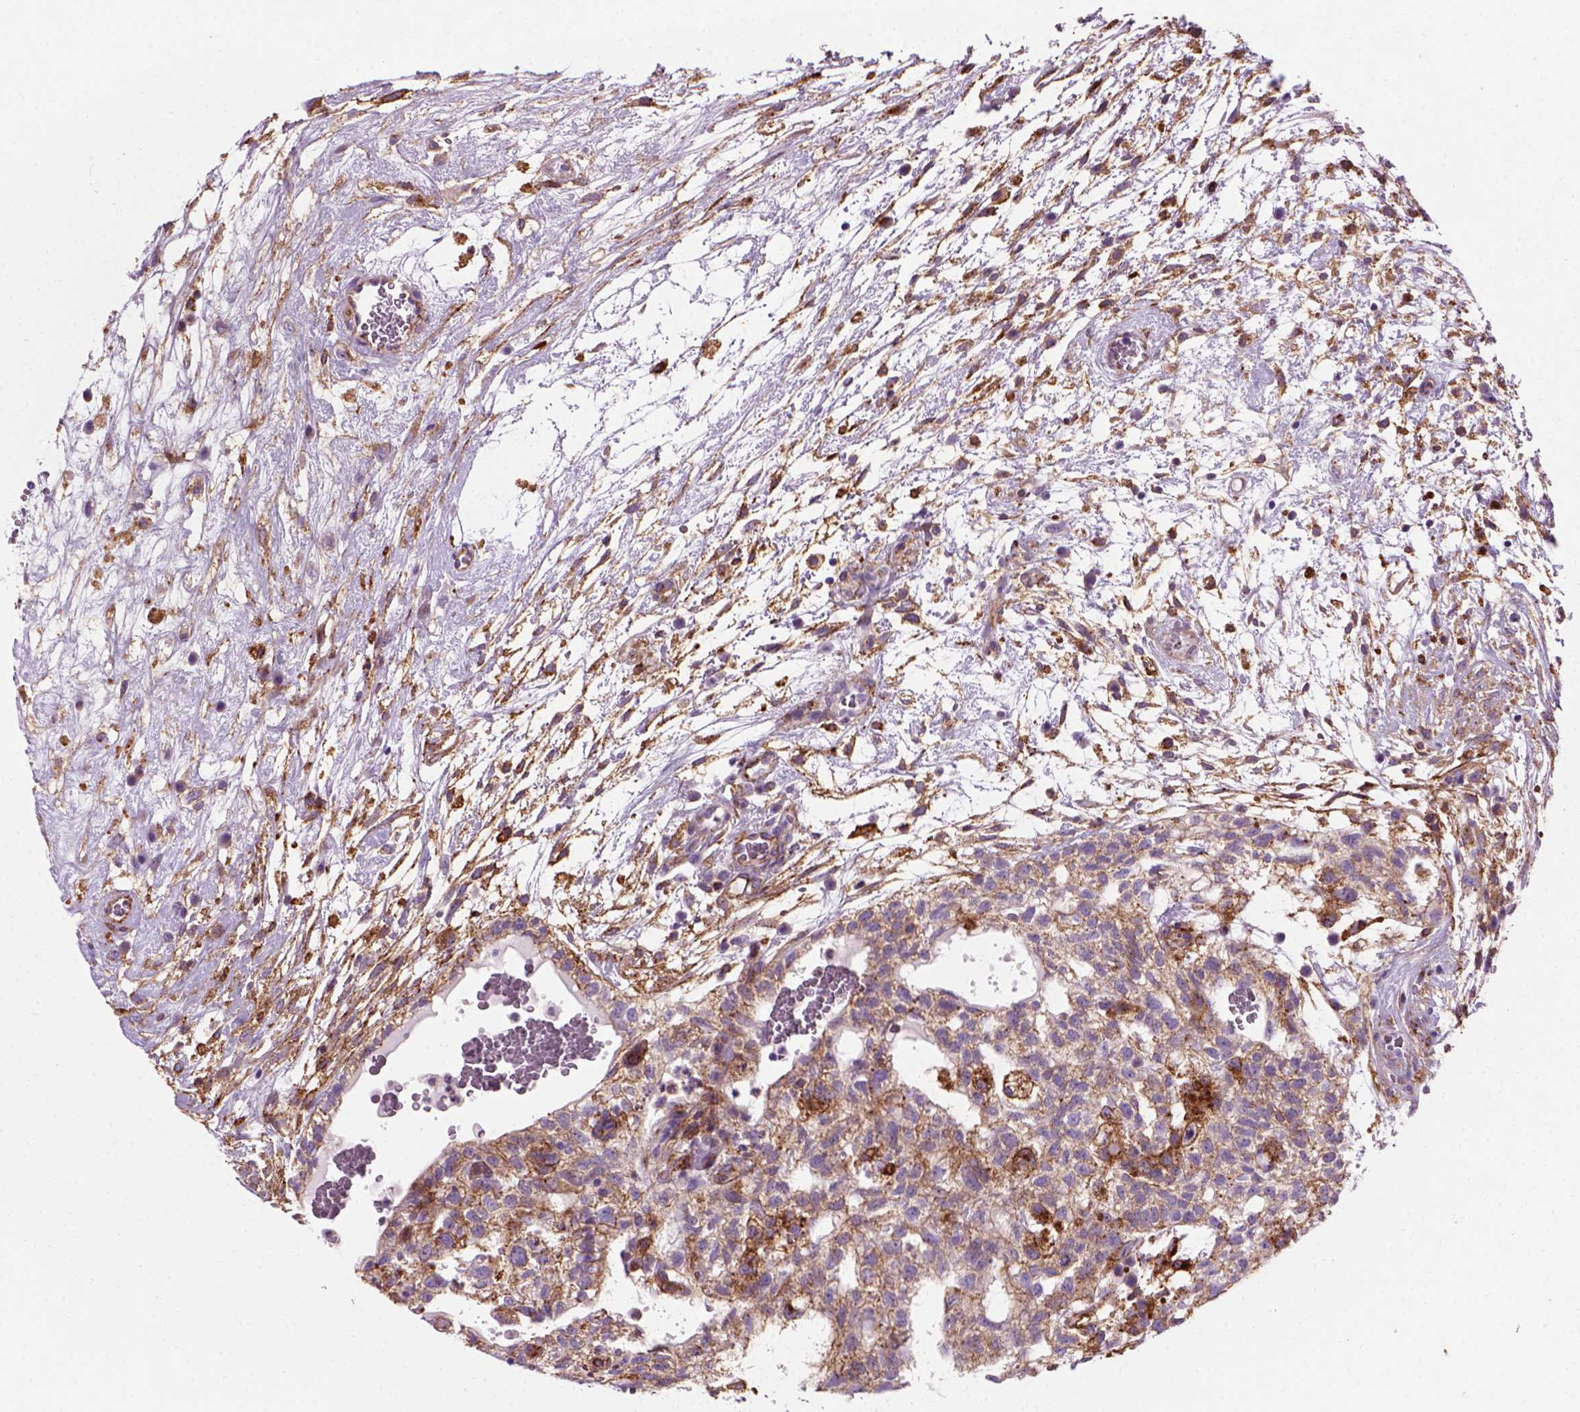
{"staining": {"intensity": "moderate", "quantity": "25%-75%", "location": "cytoplasmic/membranous"}, "tissue": "testis cancer", "cell_type": "Tumor cells", "image_type": "cancer", "snomed": [{"axis": "morphology", "description": "Normal tissue, NOS"}, {"axis": "morphology", "description": "Carcinoma, Embryonal, NOS"}, {"axis": "topography", "description": "Testis"}], "caption": "Immunohistochemistry image of testis cancer (embryonal carcinoma) stained for a protein (brown), which displays medium levels of moderate cytoplasmic/membranous positivity in about 25%-75% of tumor cells.", "gene": "MARCKS", "patient": {"sex": "male", "age": 32}}